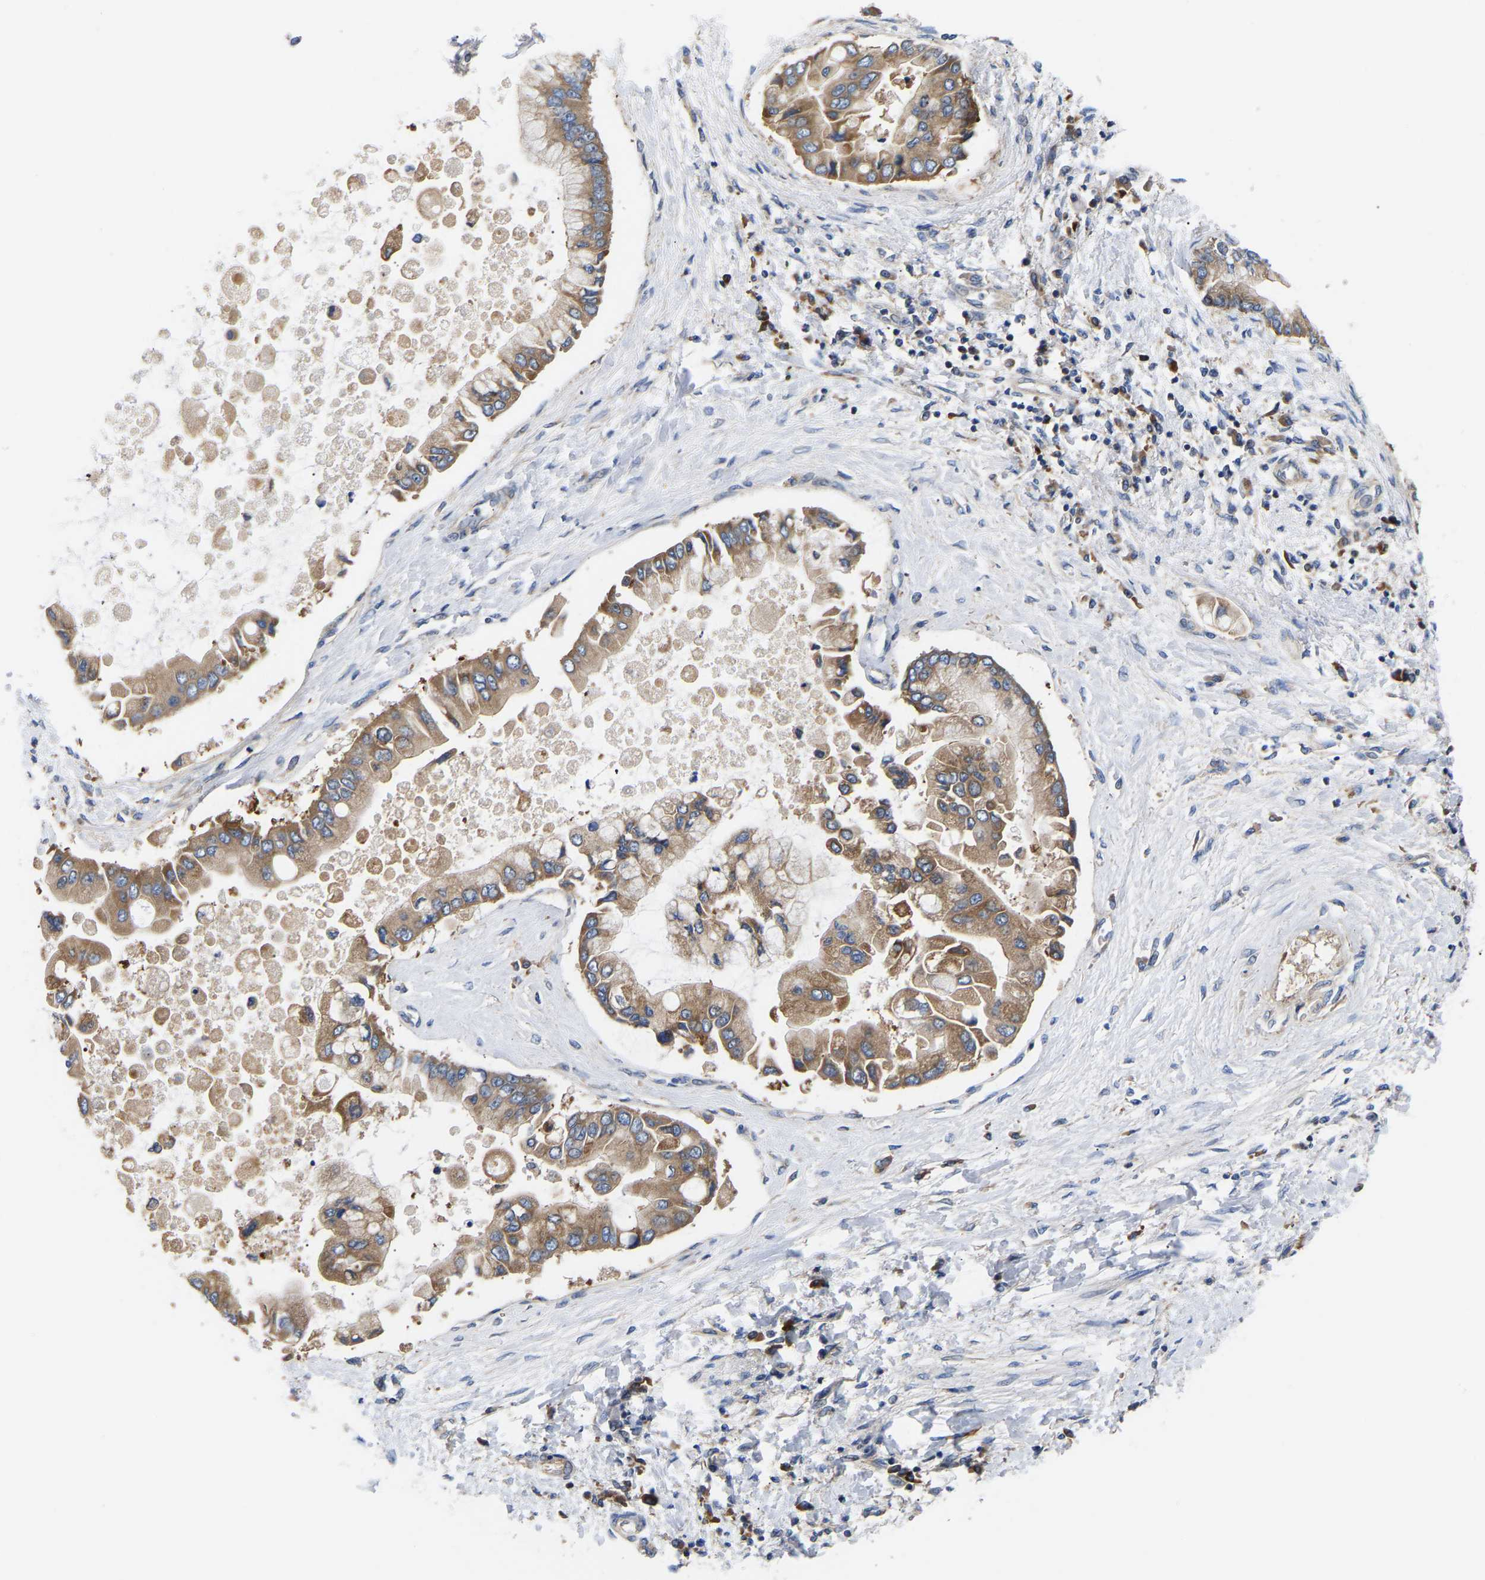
{"staining": {"intensity": "moderate", "quantity": ">75%", "location": "cytoplasmic/membranous"}, "tissue": "liver cancer", "cell_type": "Tumor cells", "image_type": "cancer", "snomed": [{"axis": "morphology", "description": "Cholangiocarcinoma"}, {"axis": "topography", "description": "Liver"}], "caption": "An immunohistochemistry micrograph of neoplastic tissue is shown. Protein staining in brown highlights moderate cytoplasmic/membranous positivity in liver cancer (cholangiocarcinoma) within tumor cells.", "gene": "AIMP2", "patient": {"sex": "male", "age": 50}}